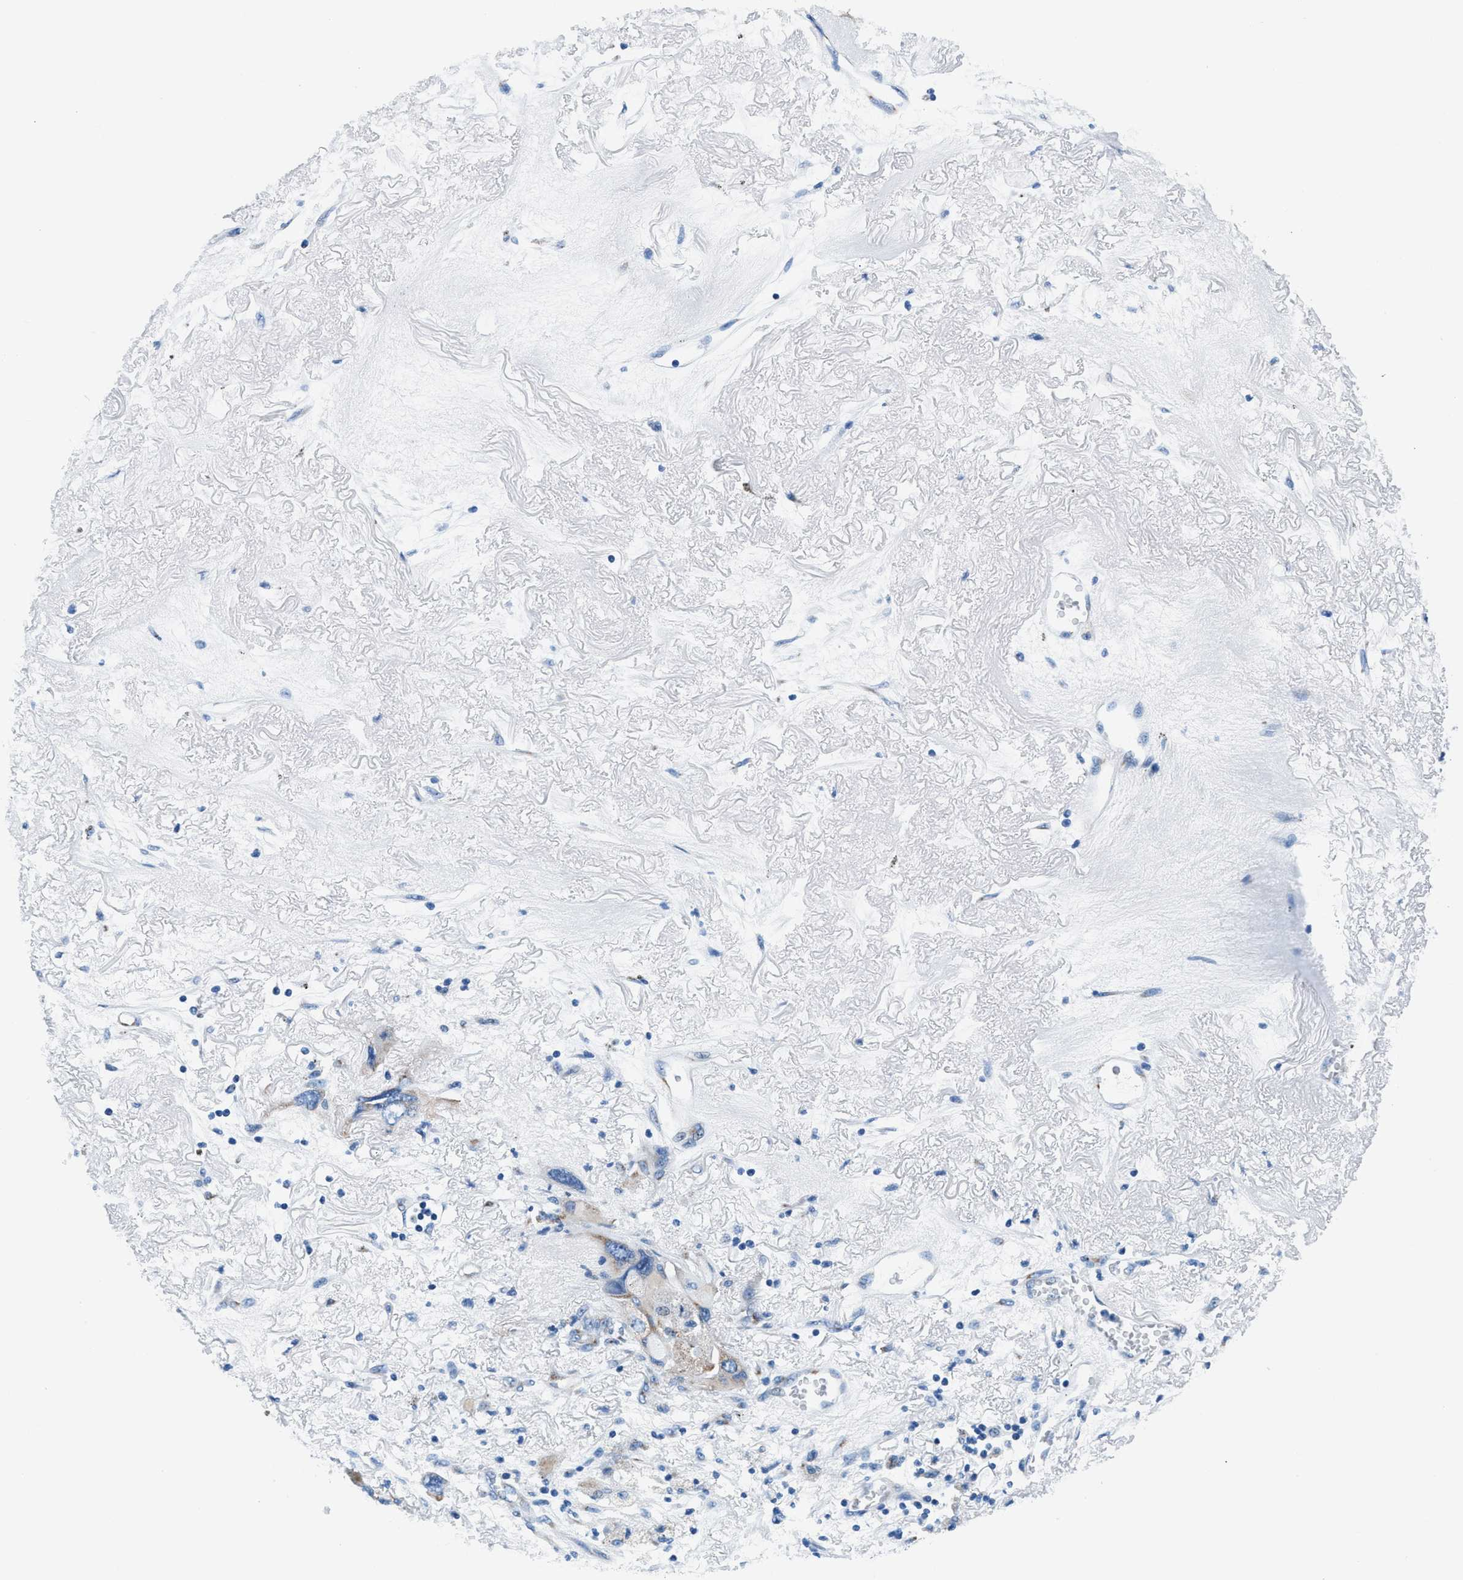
{"staining": {"intensity": "weak", "quantity": "<25%", "location": "cytoplasmic/membranous"}, "tissue": "lung cancer", "cell_type": "Tumor cells", "image_type": "cancer", "snomed": [{"axis": "morphology", "description": "Squamous cell carcinoma, NOS"}, {"axis": "topography", "description": "Lung"}], "caption": "This histopathology image is of lung cancer stained with IHC to label a protein in brown with the nuclei are counter-stained blue. There is no expression in tumor cells.", "gene": "VPS53", "patient": {"sex": "female", "age": 73}}